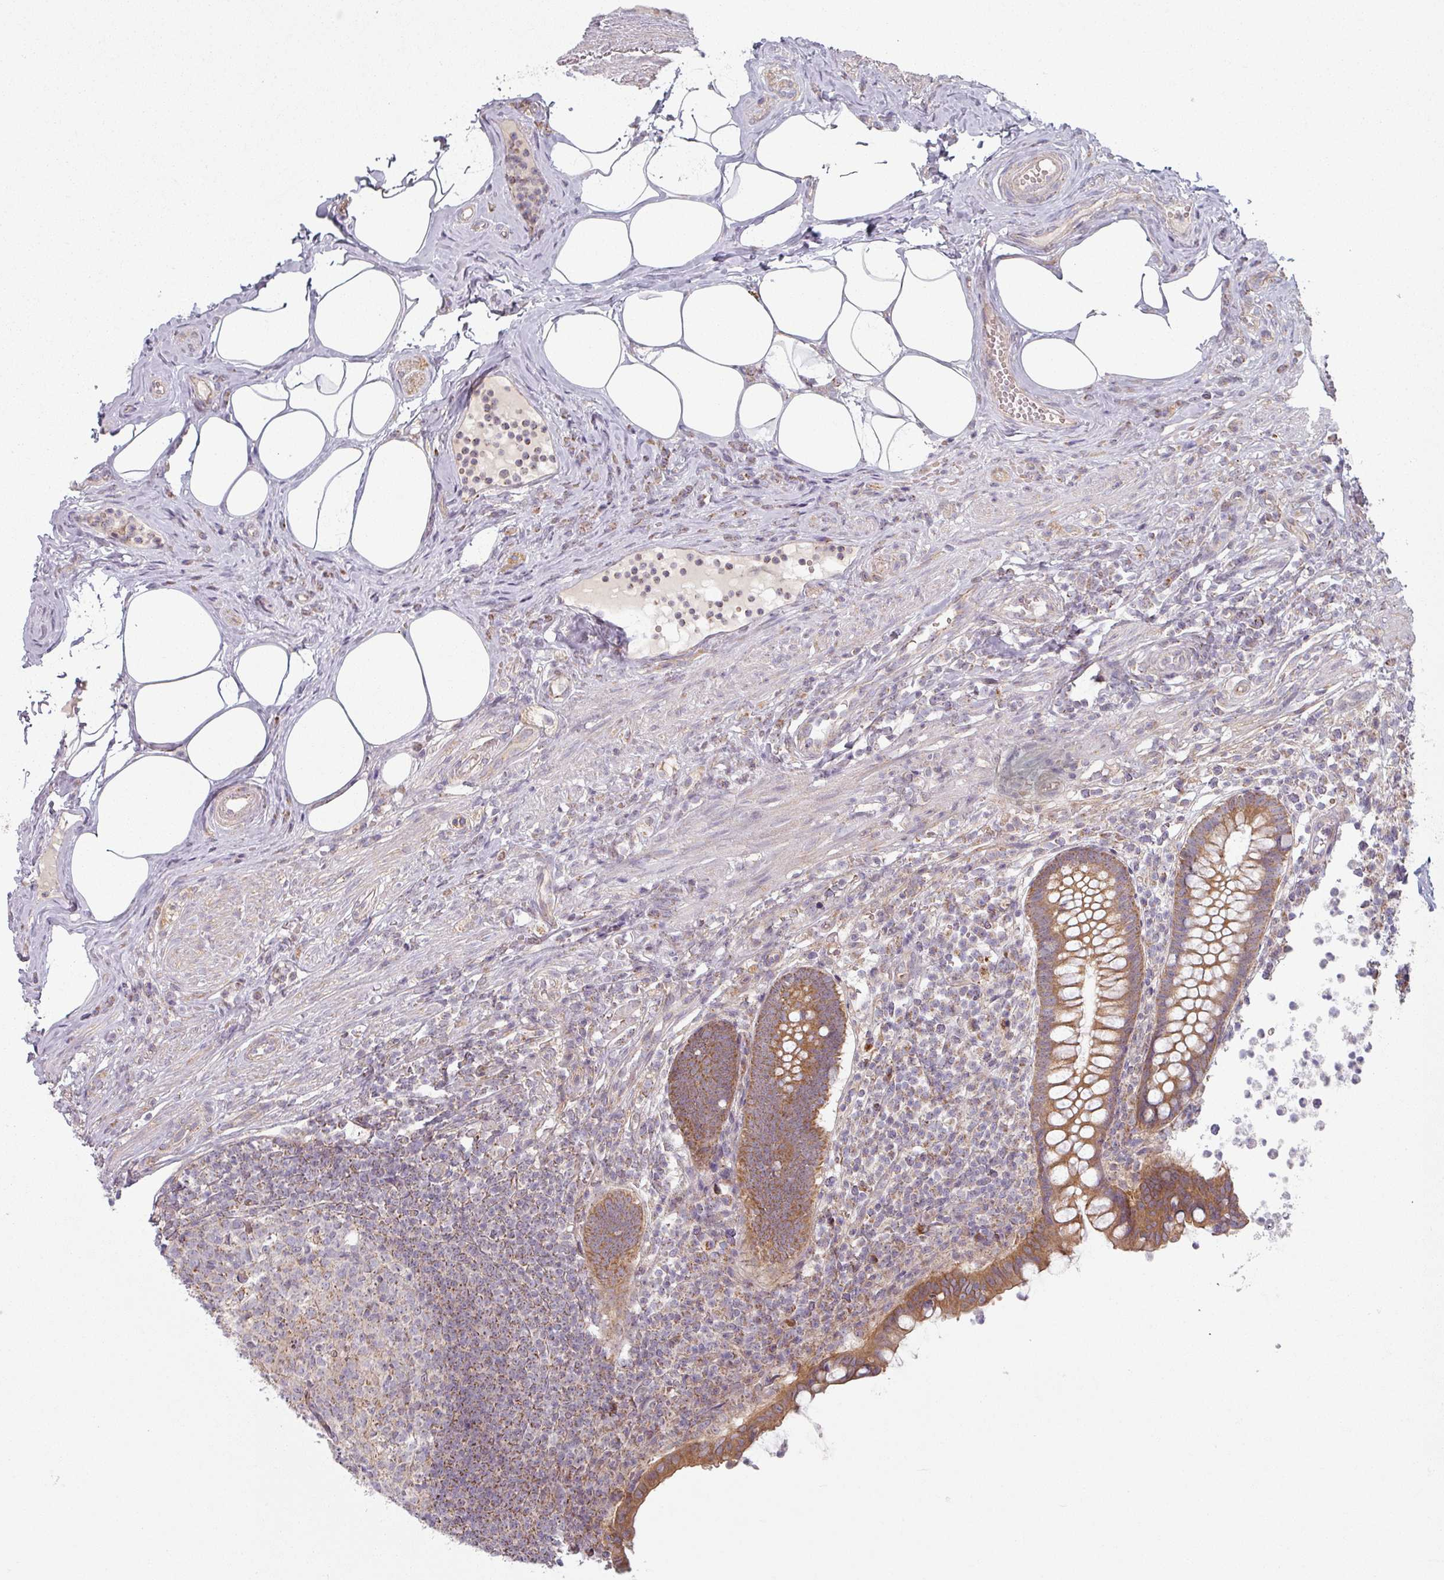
{"staining": {"intensity": "moderate", "quantity": ">75%", "location": "cytoplasmic/membranous"}, "tissue": "appendix", "cell_type": "Glandular cells", "image_type": "normal", "snomed": [{"axis": "morphology", "description": "Normal tissue, NOS"}, {"axis": "topography", "description": "Appendix"}], "caption": "A medium amount of moderate cytoplasmic/membranous positivity is appreciated in about >75% of glandular cells in benign appendix. The staining was performed using DAB (3,3'-diaminobenzidine), with brown indicating positive protein expression. Nuclei are stained blue with hematoxylin.", "gene": "PLEKHJ1", "patient": {"sex": "female", "age": 56}}